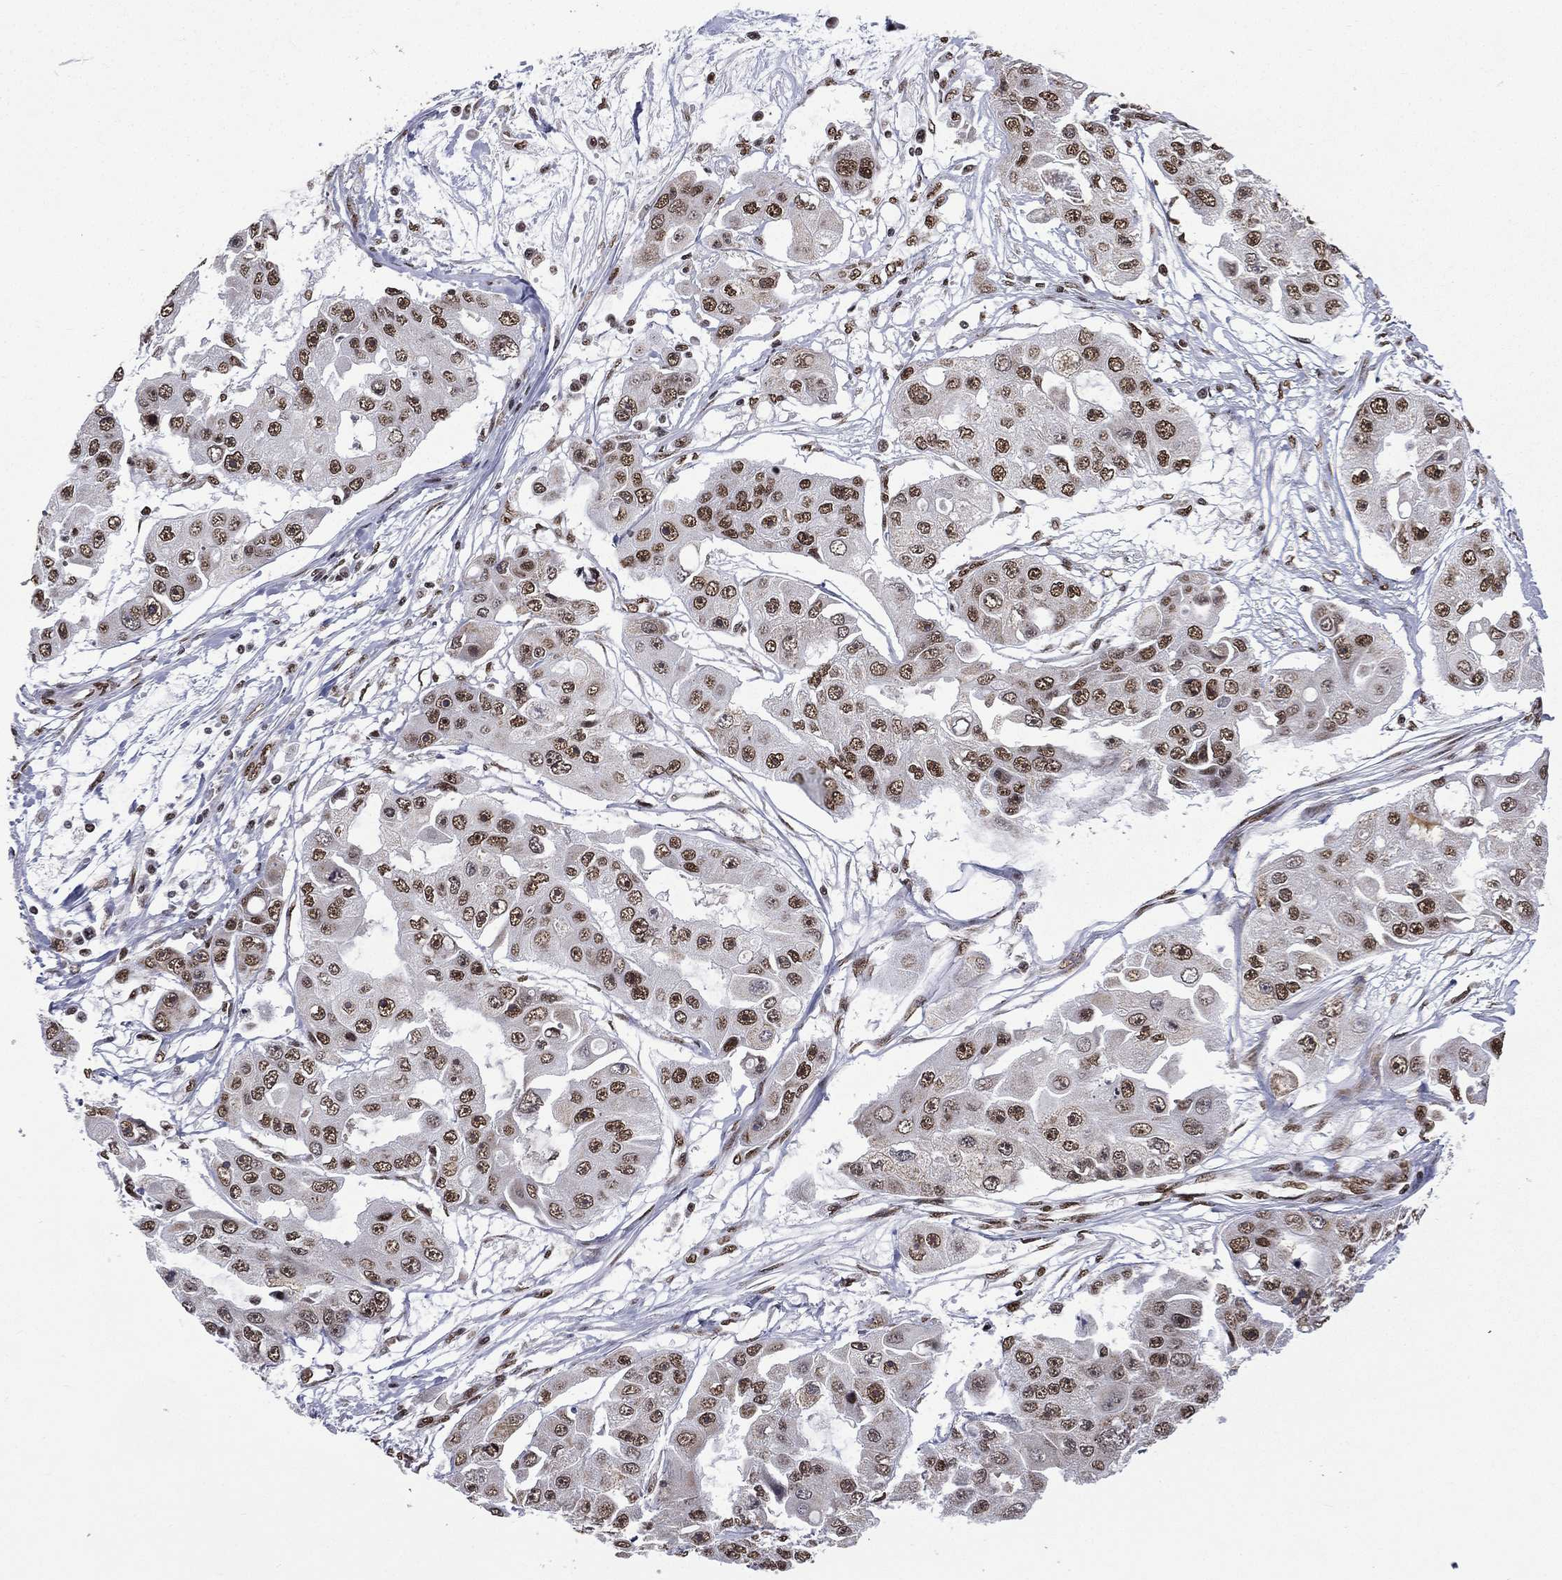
{"staining": {"intensity": "strong", "quantity": ">75%", "location": "nuclear"}, "tissue": "ovarian cancer", "cell_type": "Tumor cells", "image_type": "cancer", "snomed": [{"axis": "morphology", "description": "Cystadenocarcinoma, serous, NOS"}, {"axis": "topography", "description": "Ovary"}], "caption": "About >75% of tumor cells in human serous cystadenocarcinoma (ovarian) demonstrate strong nuclear protein positivity as visualized by brown immunohistochemical staining.", "gene": "C5orf24", "patient": {"sex": "female", "age": 56}}